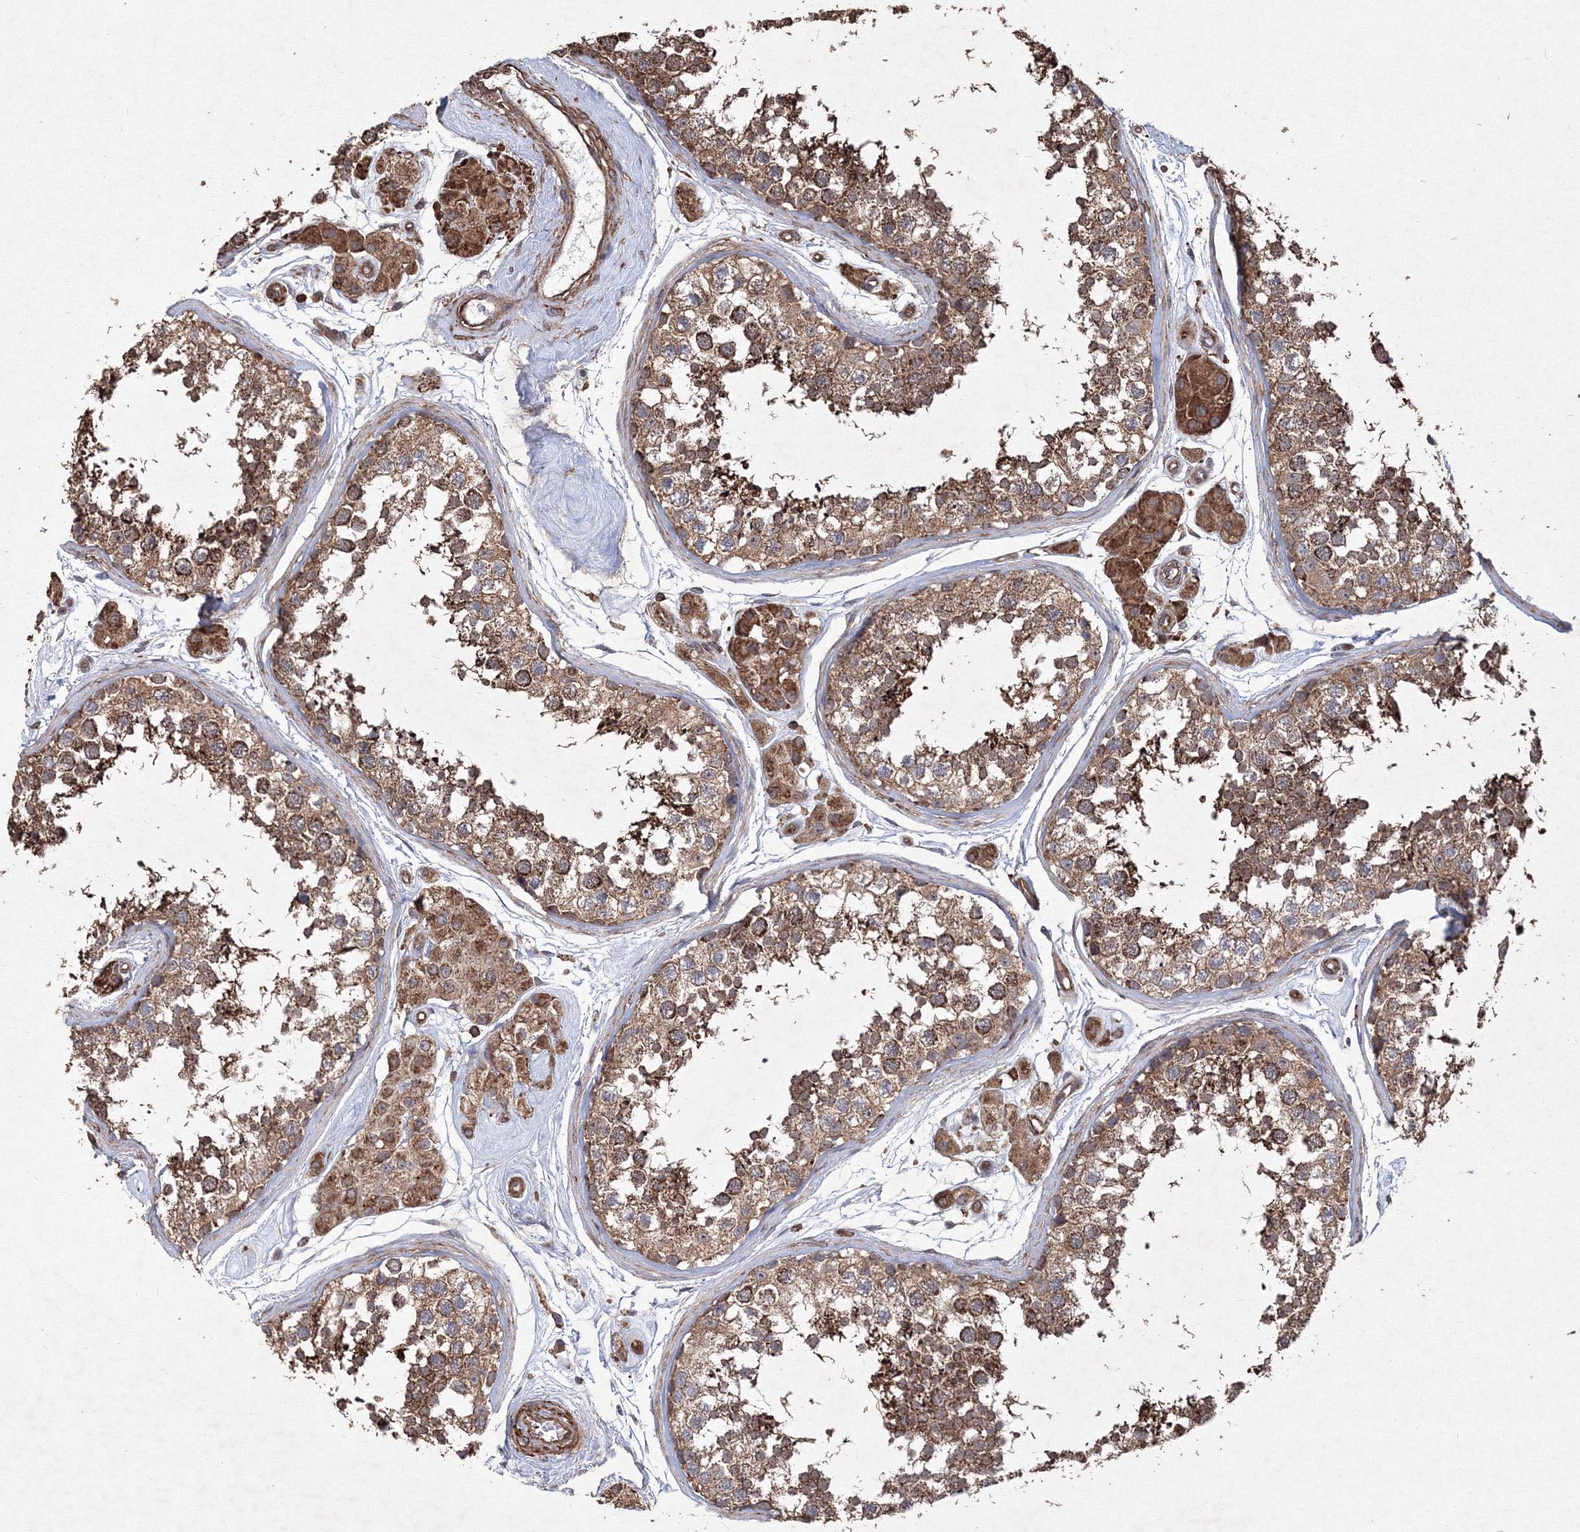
{"staining": {"intensity": "moderate", "quantity": ">75%", "location": "cytoplasmic/membranous"}, "tissue": "testis", "cell_type": "Cells in seminiferous ducts", "image_type": "normal", "snomed": [{"axis": "morphology", "description": "Normal tissue, NOS"}, {"axis": "topography", "description": "Testis"}], "caption": "A micrograph showing moderate cytoplasmic/membranous staining in approximately >75% of cells in seminiferous ducts in benign testis, as visualized by brown immunohistochemical staining.", "gene": "TMEM139", "patient": {"sex": "male", "age": 56}}